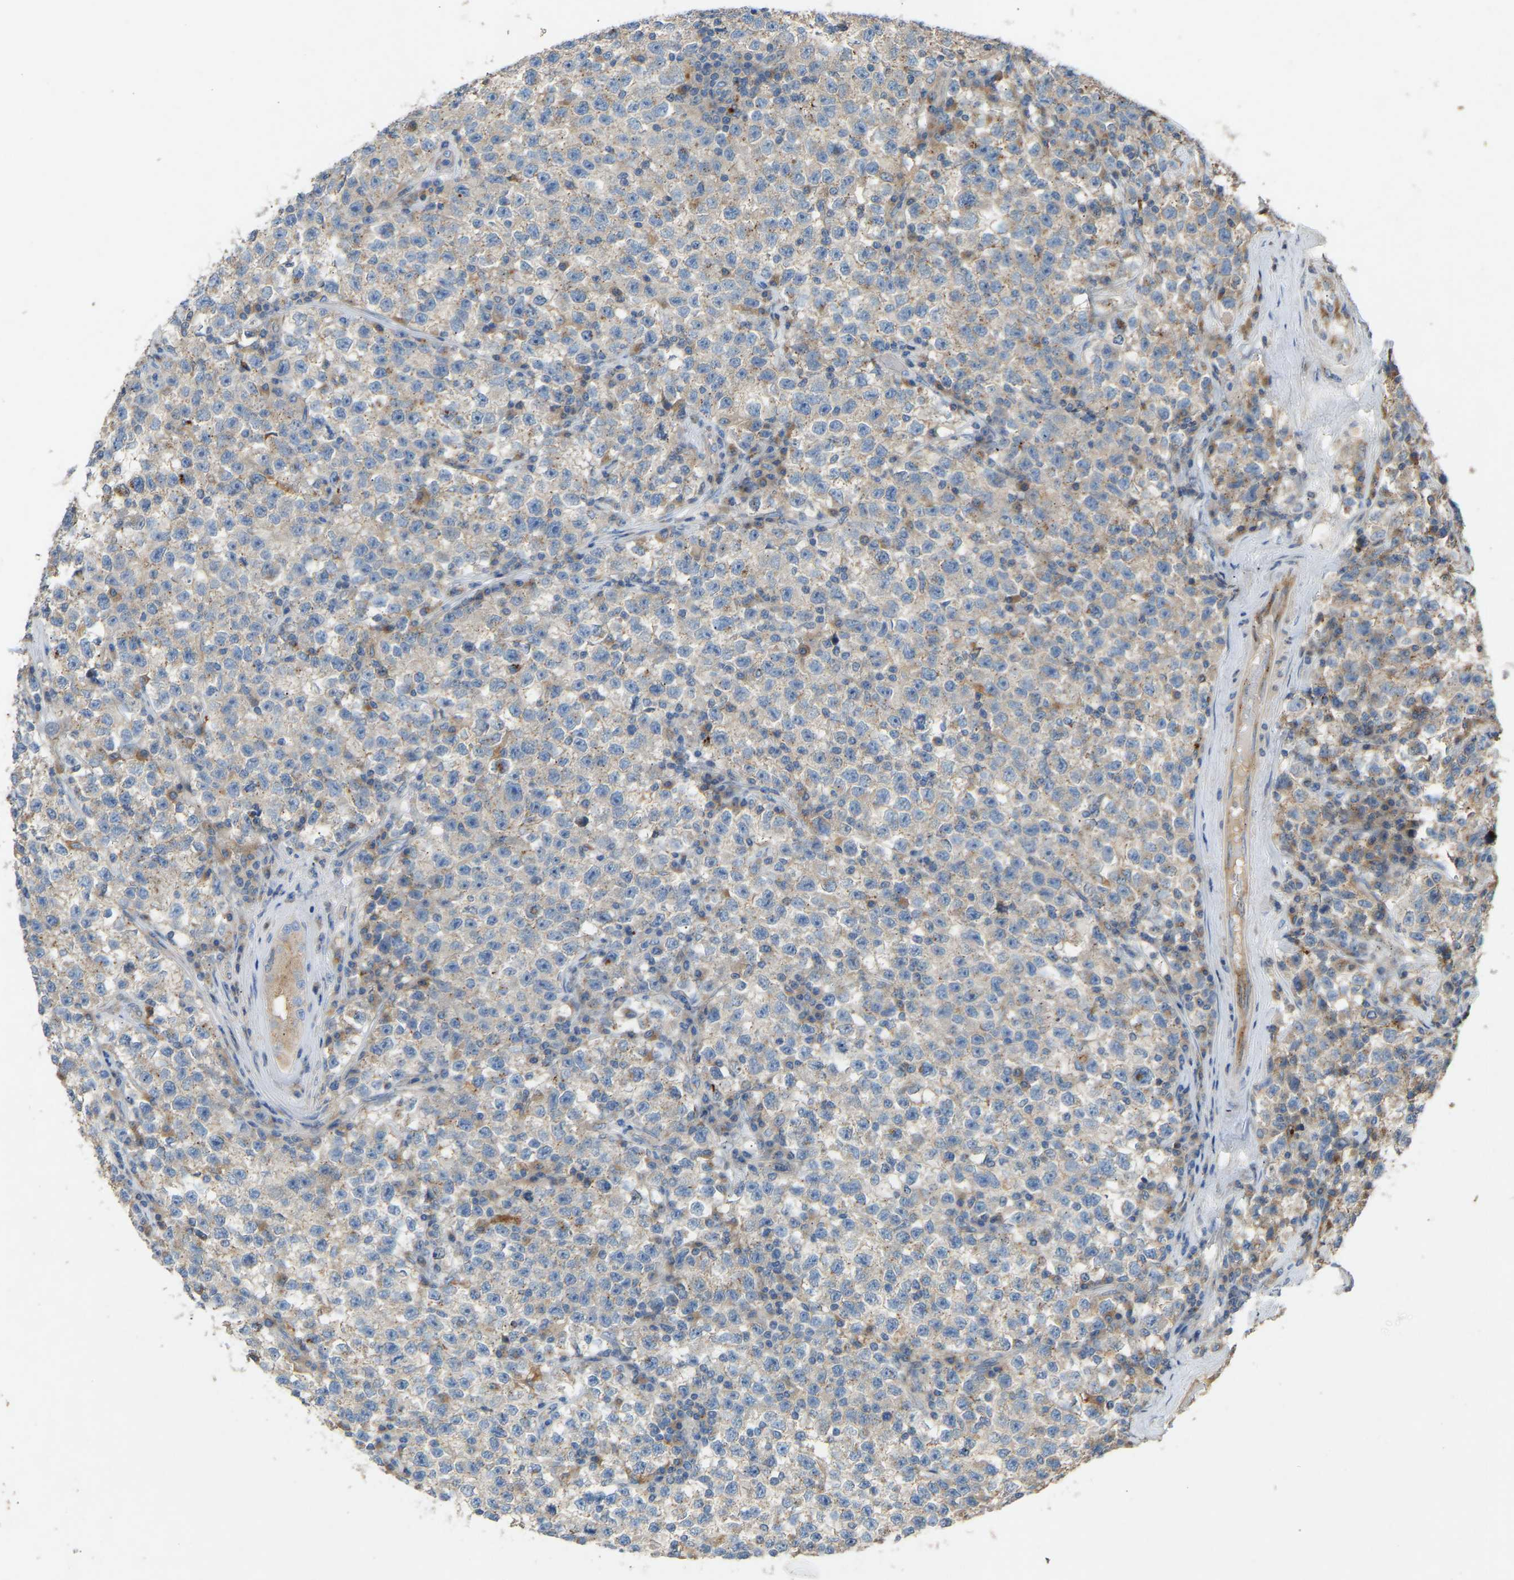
{"staining": {"intensity": "negative", "quantity": "none", "location": "none"}, "tissue": "testis cancer", "cell_type": "Tumor cells", "image_type": "cancer", "snomed": [{"axis": "morphology", "description": "Seminoma, NOS"}, {"axis": "topography", "description": "Testis"}], "caption": "A high-resolution micrograph shows immunohistochemistry (IHC) staining of seminoma (testis), which displays no significant positivity in tumor cells.", "gene": "RGP1", "patient": {"sex": "male", "age": 22}}